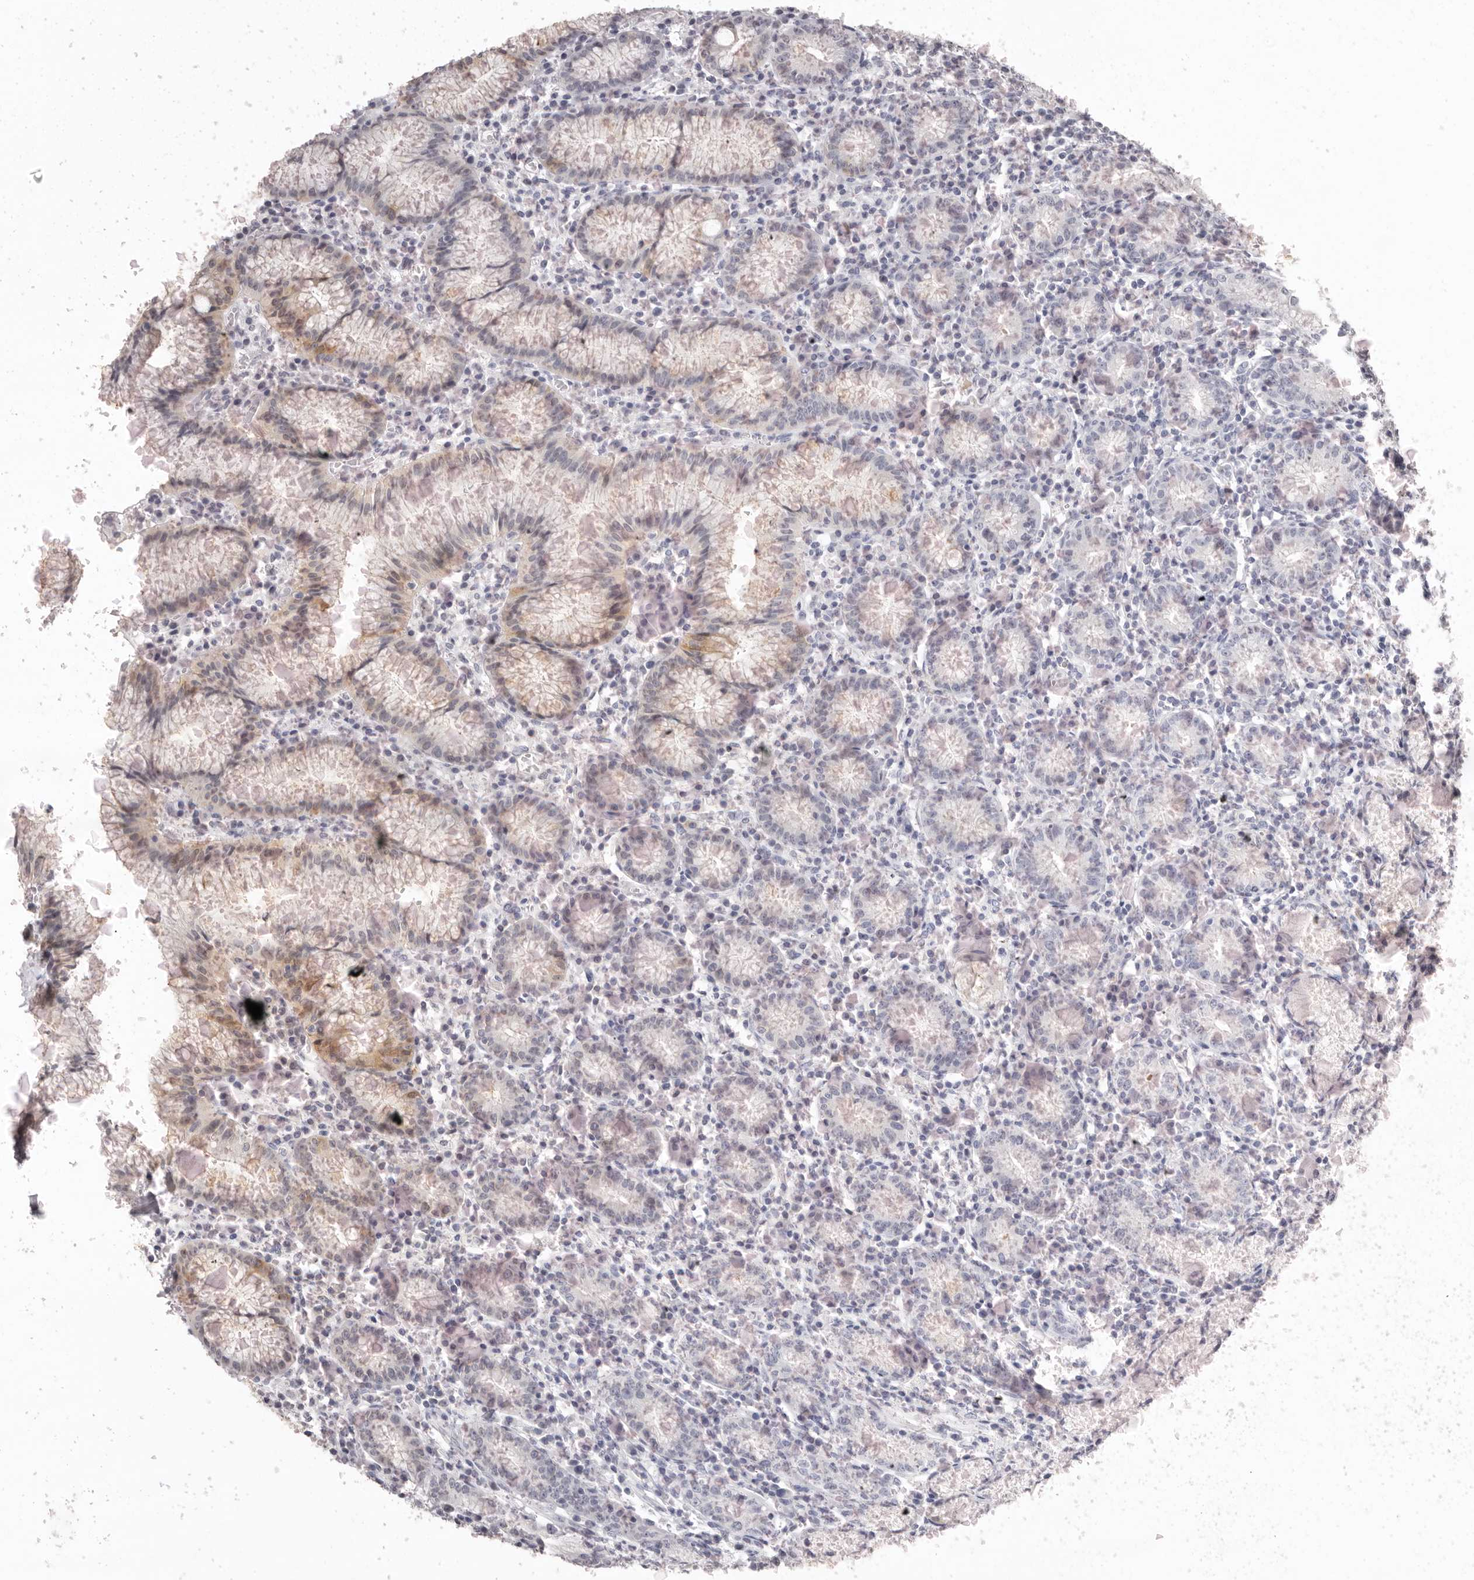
{"staining": {"intensity": "moderate", "quantity": "<25%", "location": "cytoplasmic/membranous"}, "tissue": "stomach", "cell_type": "Glandular cells", "image_type": "normal", "snomed": [{"axis": "morphology", "description": "Normal tissue, NOS"}, {"axis": "topography", "description": "Stomach"}], "caption": "Moderate cytoplasmic/membranous staining for a protein is appreciated in approximately <25% of glandular cells of unremarkable stomach using immunohistochemistry (IHC).", "gene": "SULT1E1", "patient": {"sex": "male", "age": 55}}